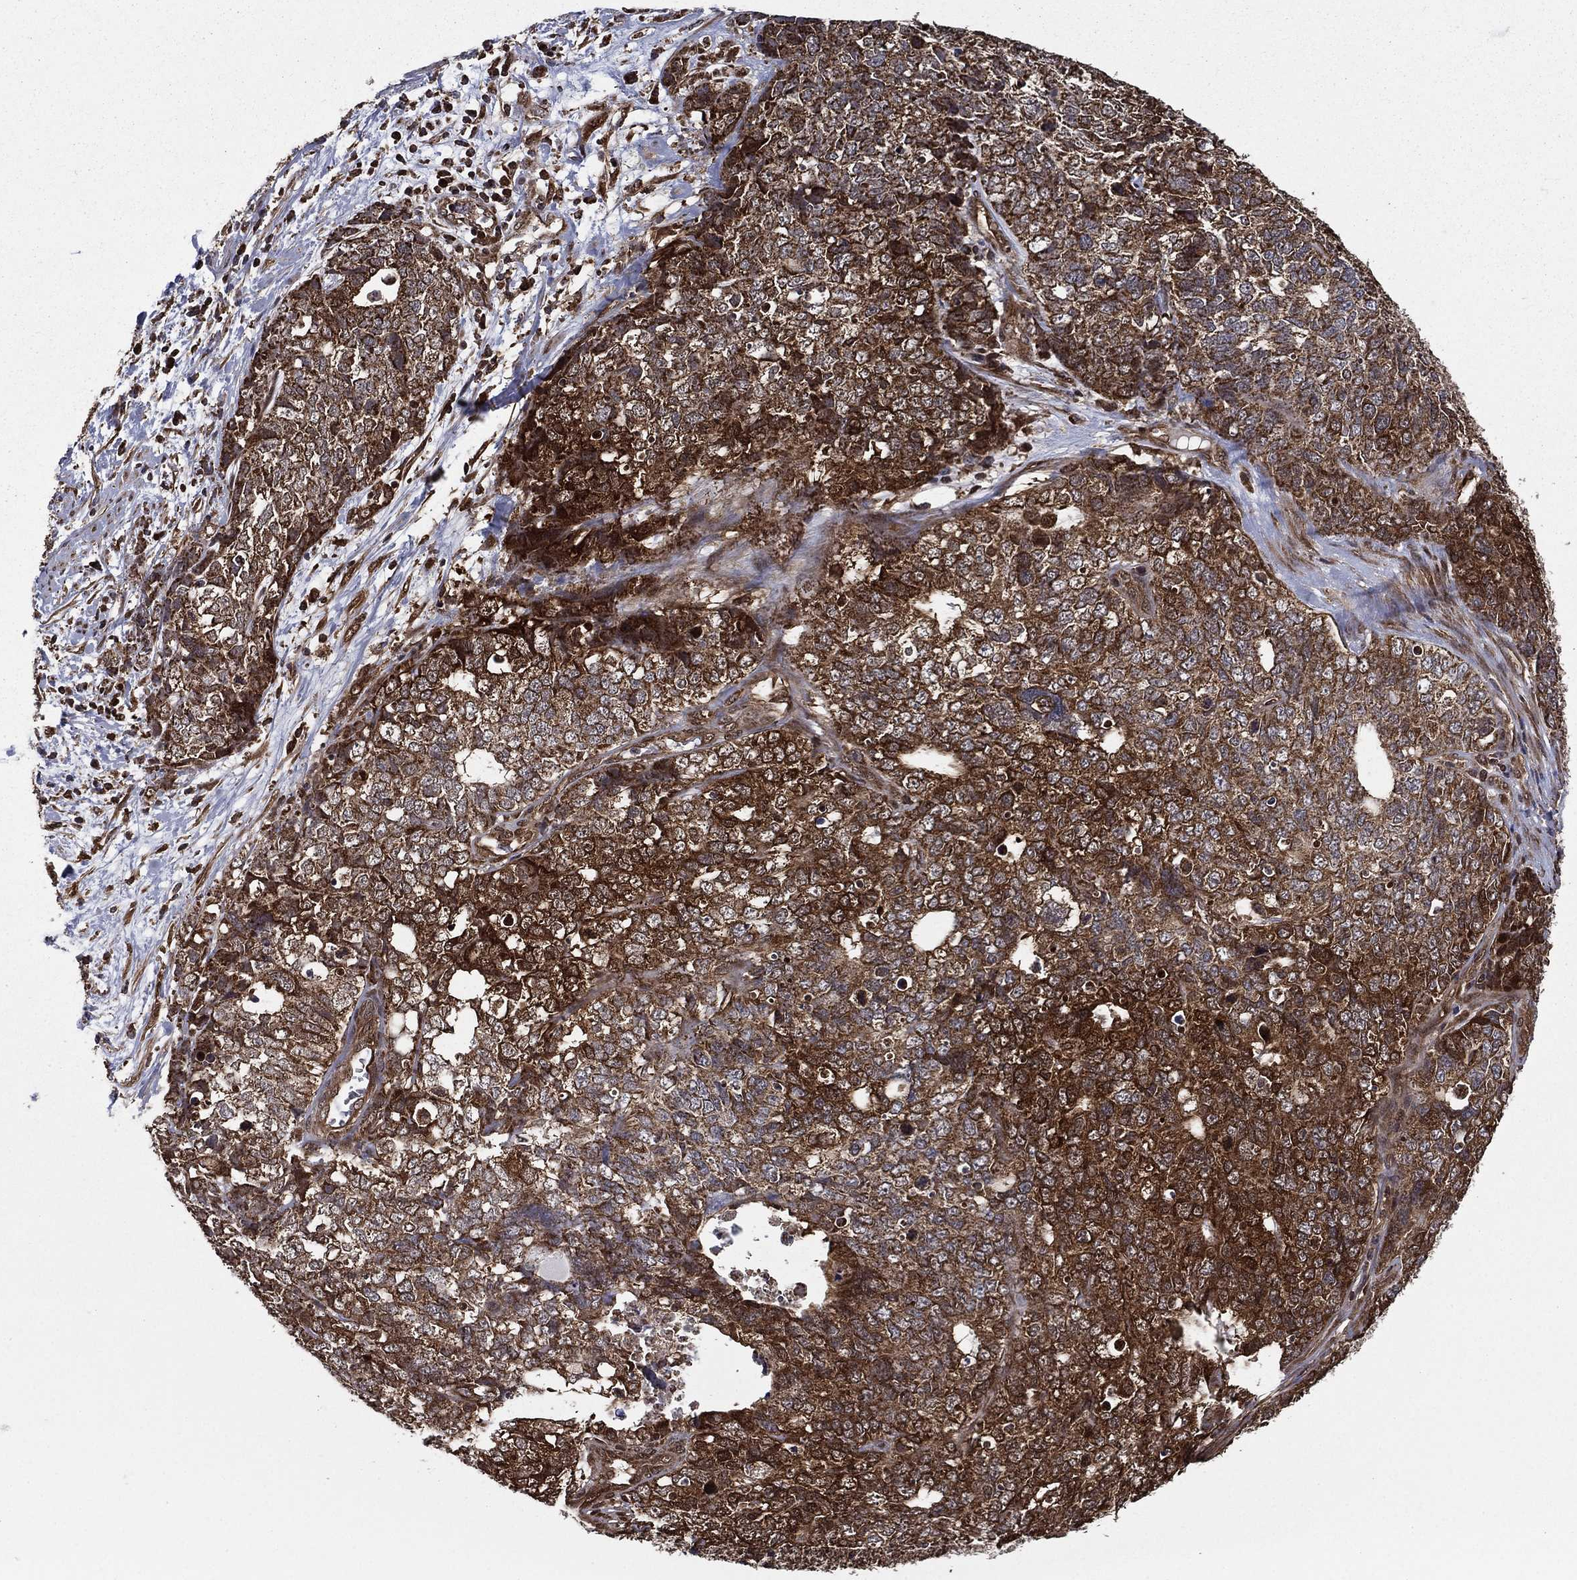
{"staining": {"intensity": "strong", "quantity": ">75%", "location": "cytoplasmic/membranous"}, "tissue": "cervical cancer", "cell_type": "Tumor cells", "image_type": "cancer", "snomed": [{"axis": "morphology", "description": "Squamous cell carcinoma, NOS"}, {"axis": "topography", "description": "Cervix"}], "caption": "Brown immunohistochemical staining in human cervical cancer (squamous cell carcinoma) shows strong cytoplasmic/membranous positivity in about >75% of tumor cells.", "gene": "RIGI", "patient": {"sex": "female", "age": 63}}